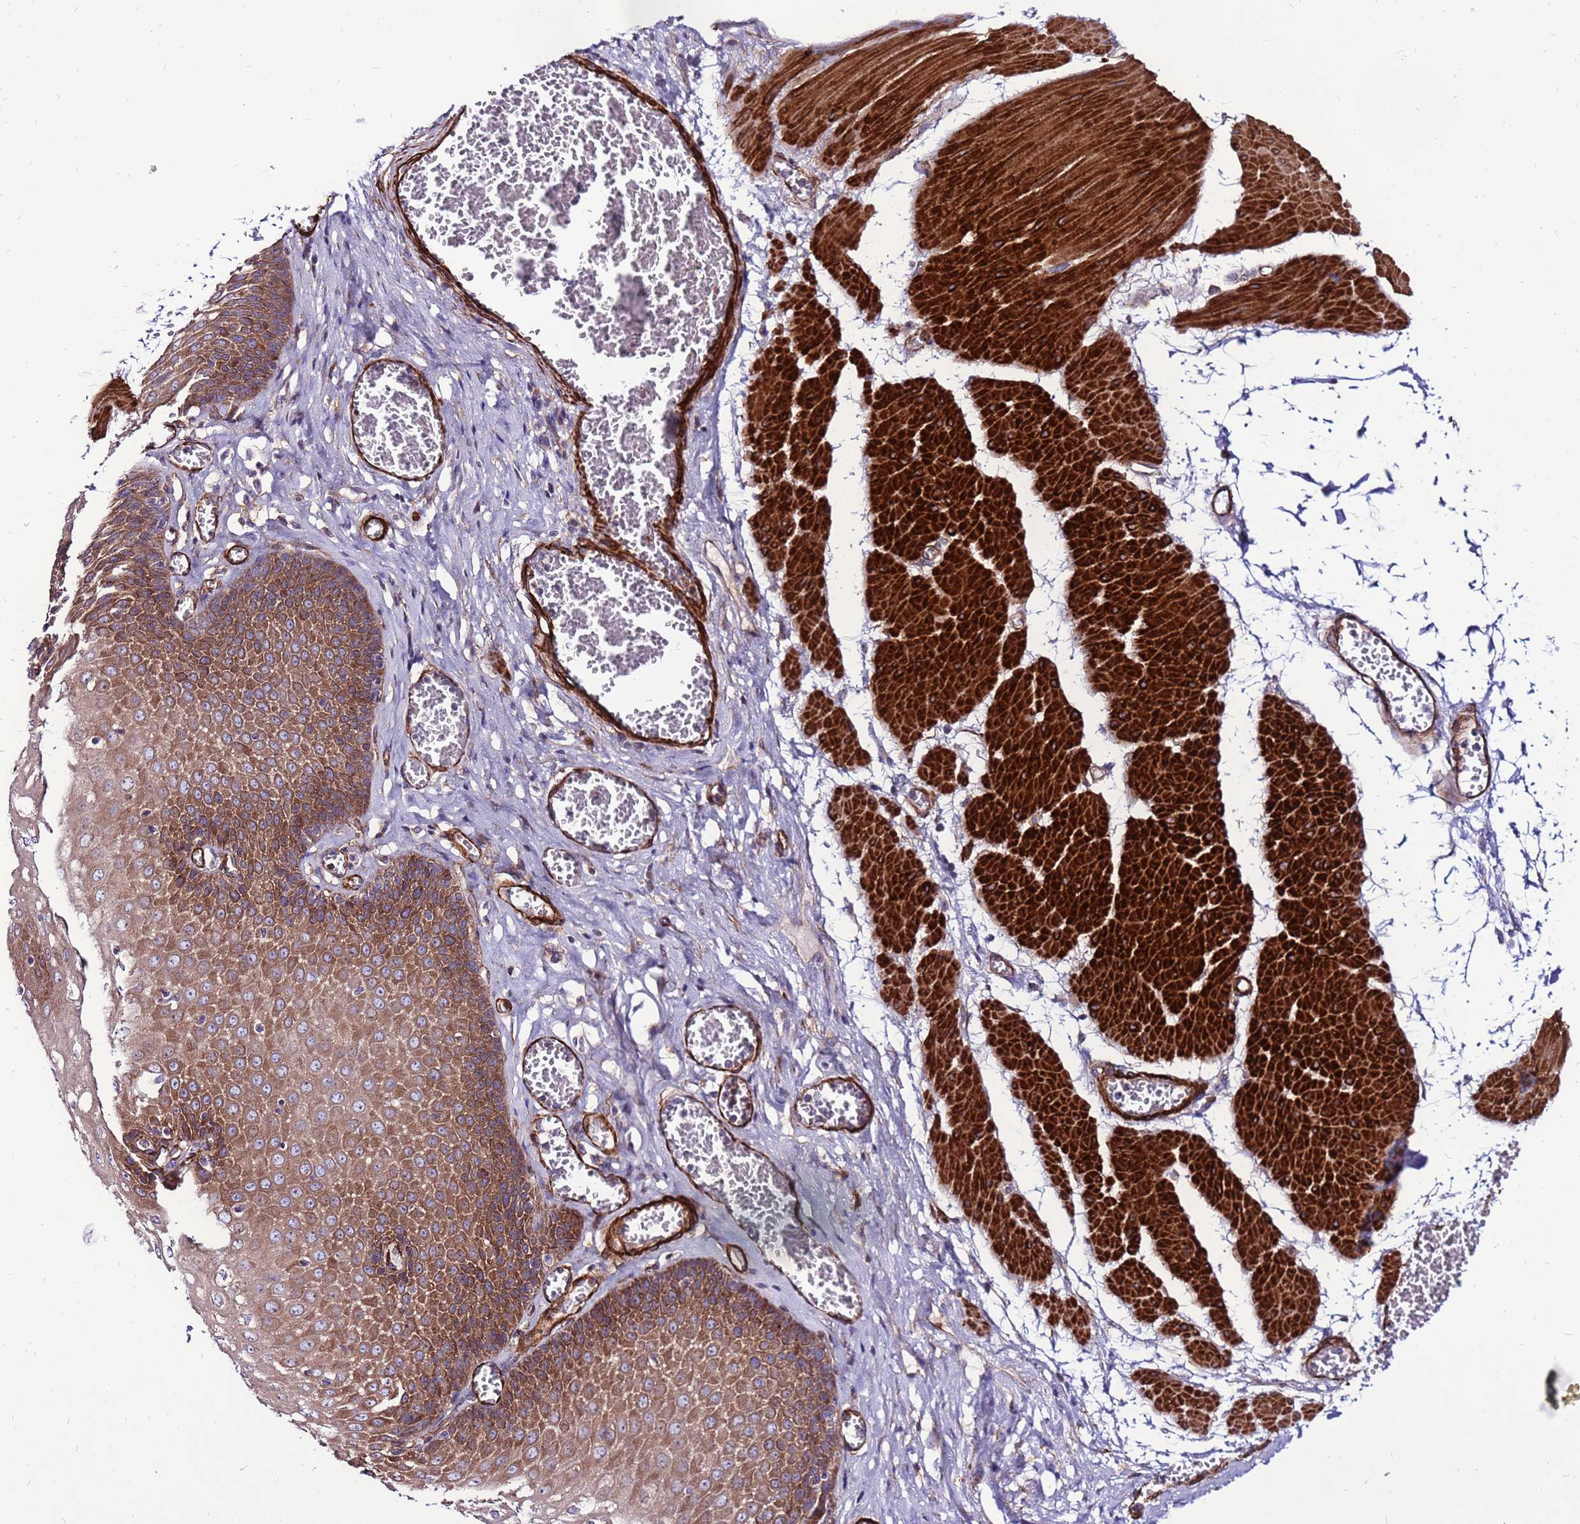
{"staining": {"intensity": "strong", "quantity": ">75%", "location": "cytoplasmic/membranous"}, "tissue": "esophagus", "cell_type": "Squamous epithelial cells", "image_type": "normal", "snomed": [{"axis": "morphology", "description": "Normal tissue, NOS"}, {"axis": "topography", "description": "Esophagus"}], "caption": "The histopathology image shows staining of unremarkable esophagus, revealing strong cytoplasmic/membranous protein positivity (brown color) within squamous epithelial cells.", "gene": "EI24", "patient": {"sex": "male", "age": 60}}